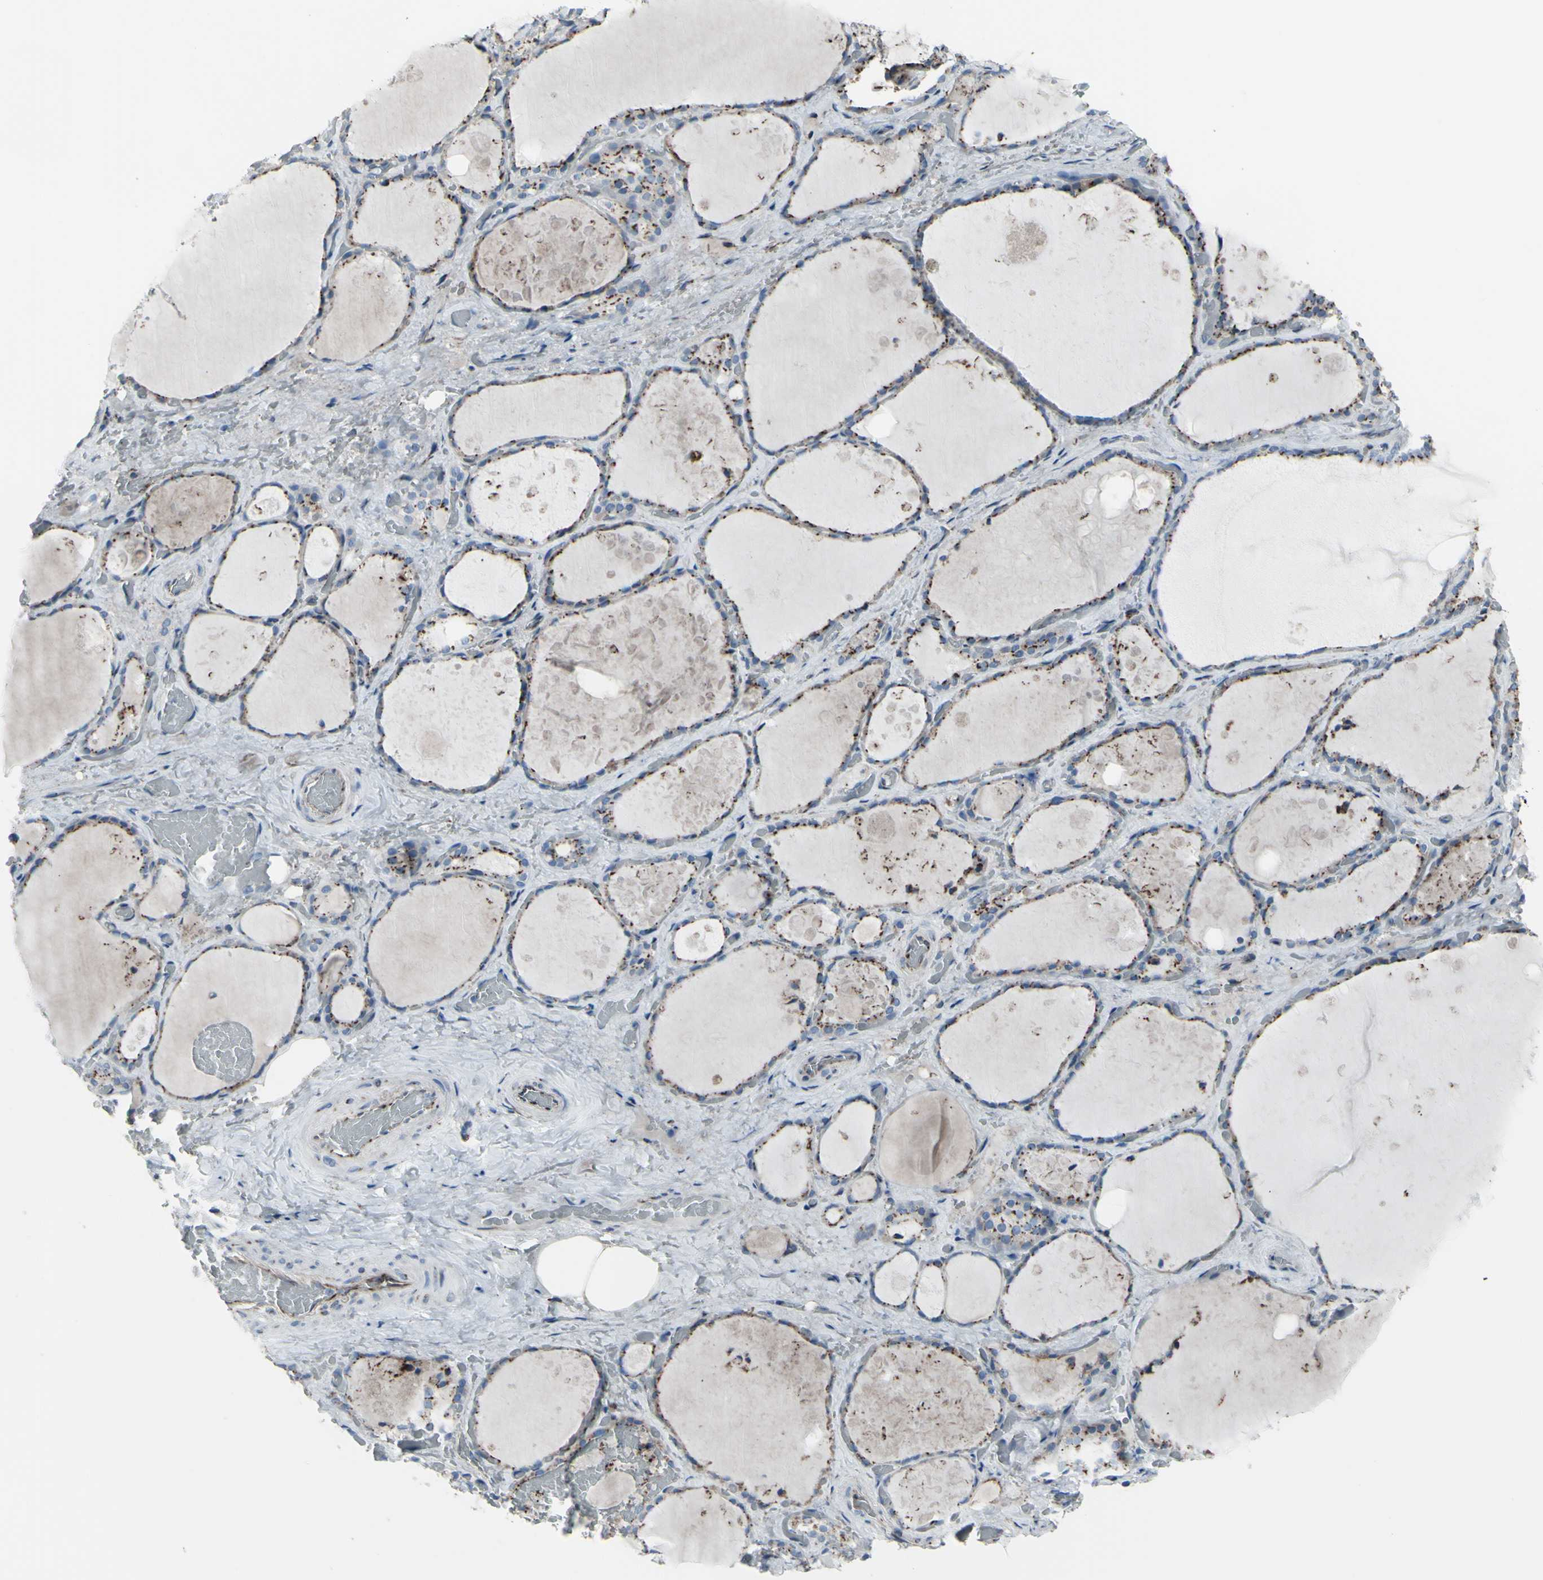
{"staining": {"intensity": "moderate", "quantity": ">75%", "location": "cytoplasmic/membranous"}, "tissue": "thyroid gland", "cell_type": "Glandular cells", "image_type": "normal", "snomed": [{"axis": "morphology", "description": "Normal tissue, NOS"}, {"axis": "topography", "description": "Thyroid gland"}], "caption": "A brown stain labels moderate cytoplasmic/membranous staining of a protein in glandular cells of unremarkable human thyroid gland. Nuclei are stained in blue.", "gene": "GLG1", "patient": {"sex": "male", "age": 61}}